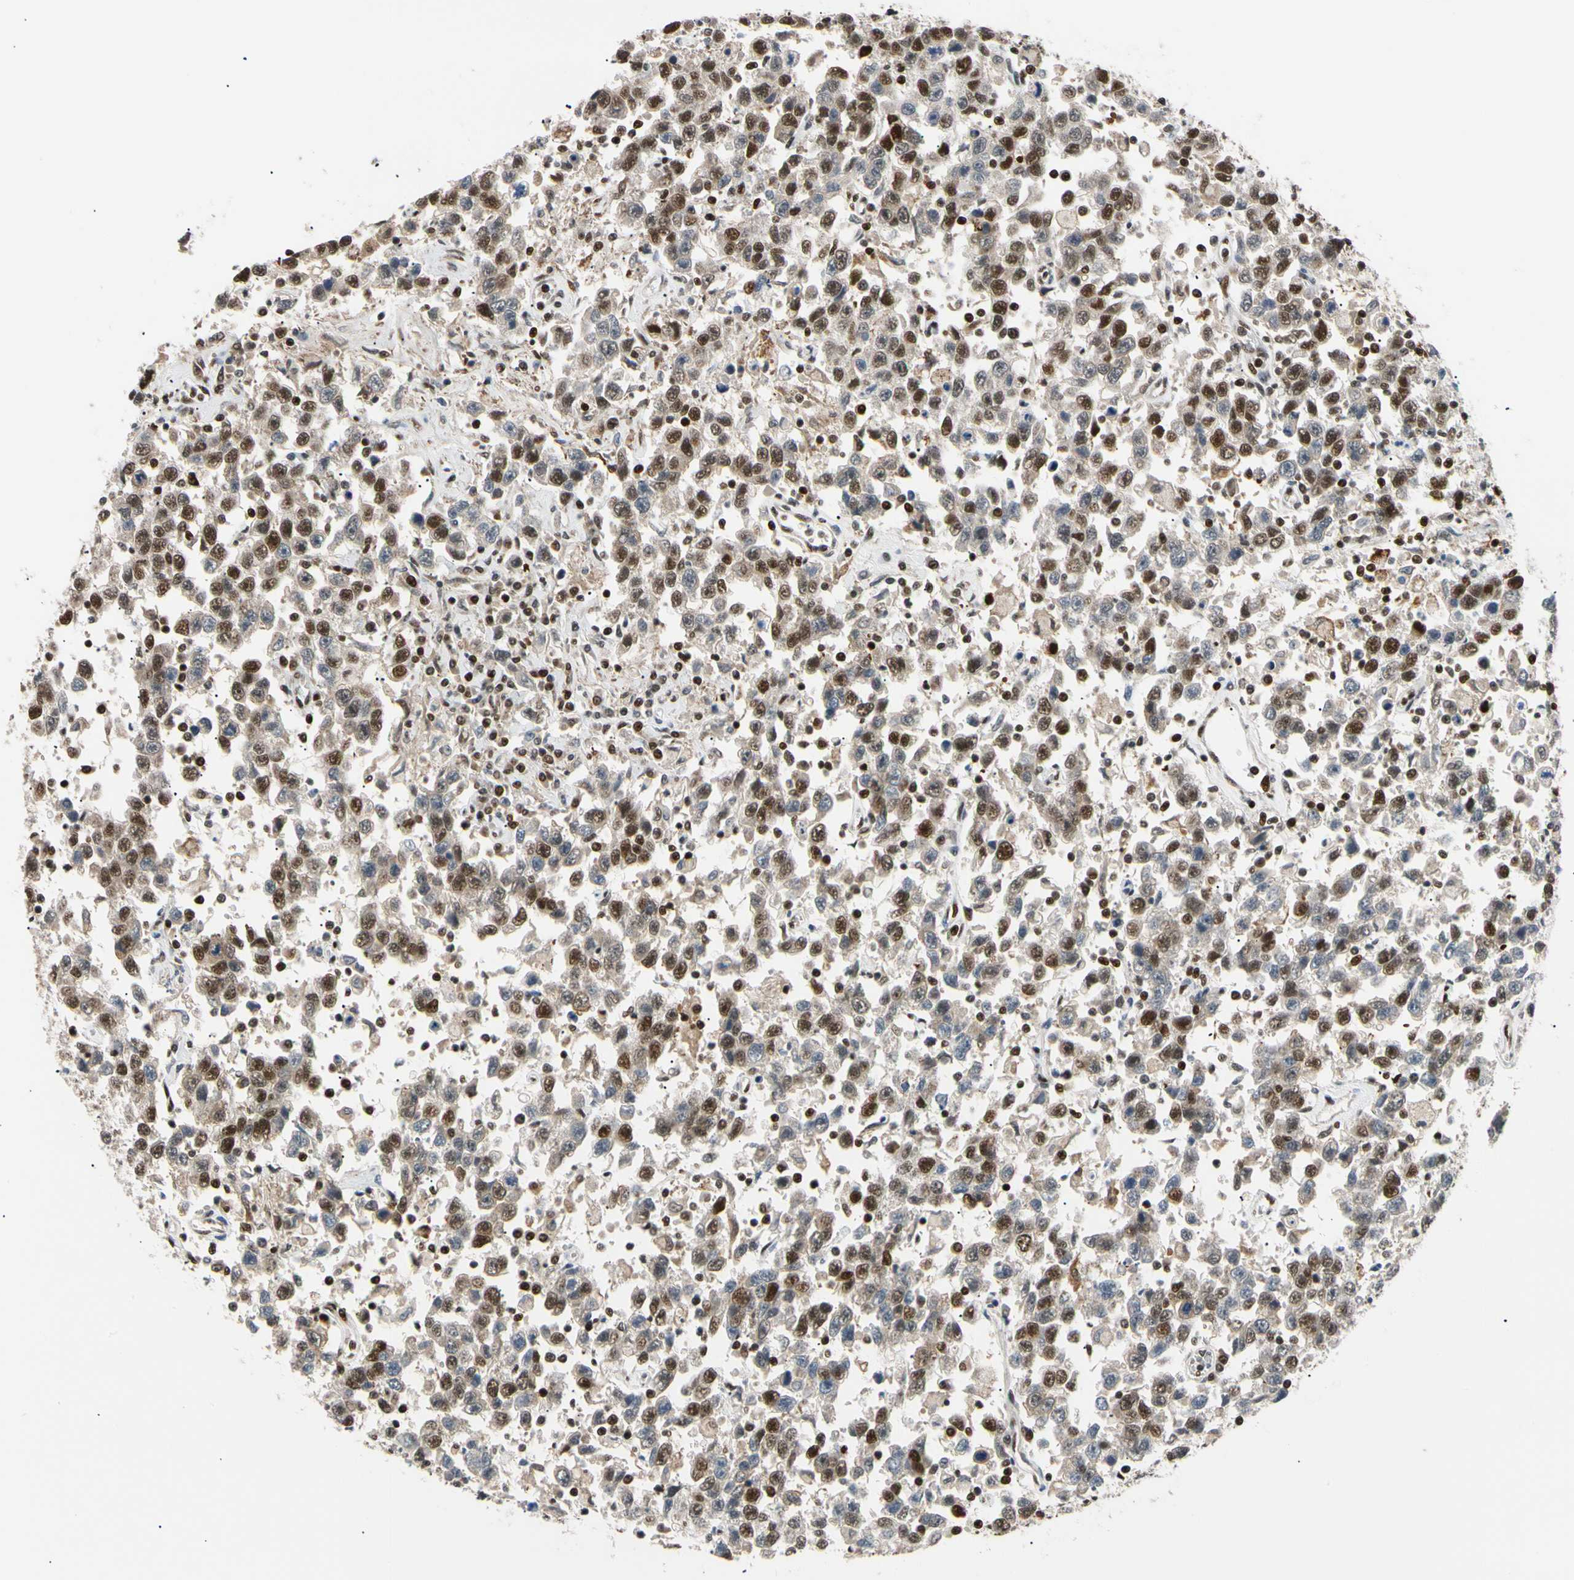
{"staining": {"intensity": "moderate", "quantity": "25%-75%", "location": "nuclear"}, "tissue": "testis cancer", "cell_type": "Tumor cells", "image_type": "cancer", "snomed": [{"axis": "morphology", "description": "Seminoma, NOS"}, {"axis": "topography", "description": "Testis"}], "caption": "Immunohistochemistry image of neoplastic tissue: human testis seminoma stained using immunohistochemistry (IHC) exhibits medium levels of moderate protein expression localized specifically in the nuclear of tumor cells, appearing as a nuclear brown color.", "gene": "E2F1", "patient": {"sex": "male", "age": 41}}